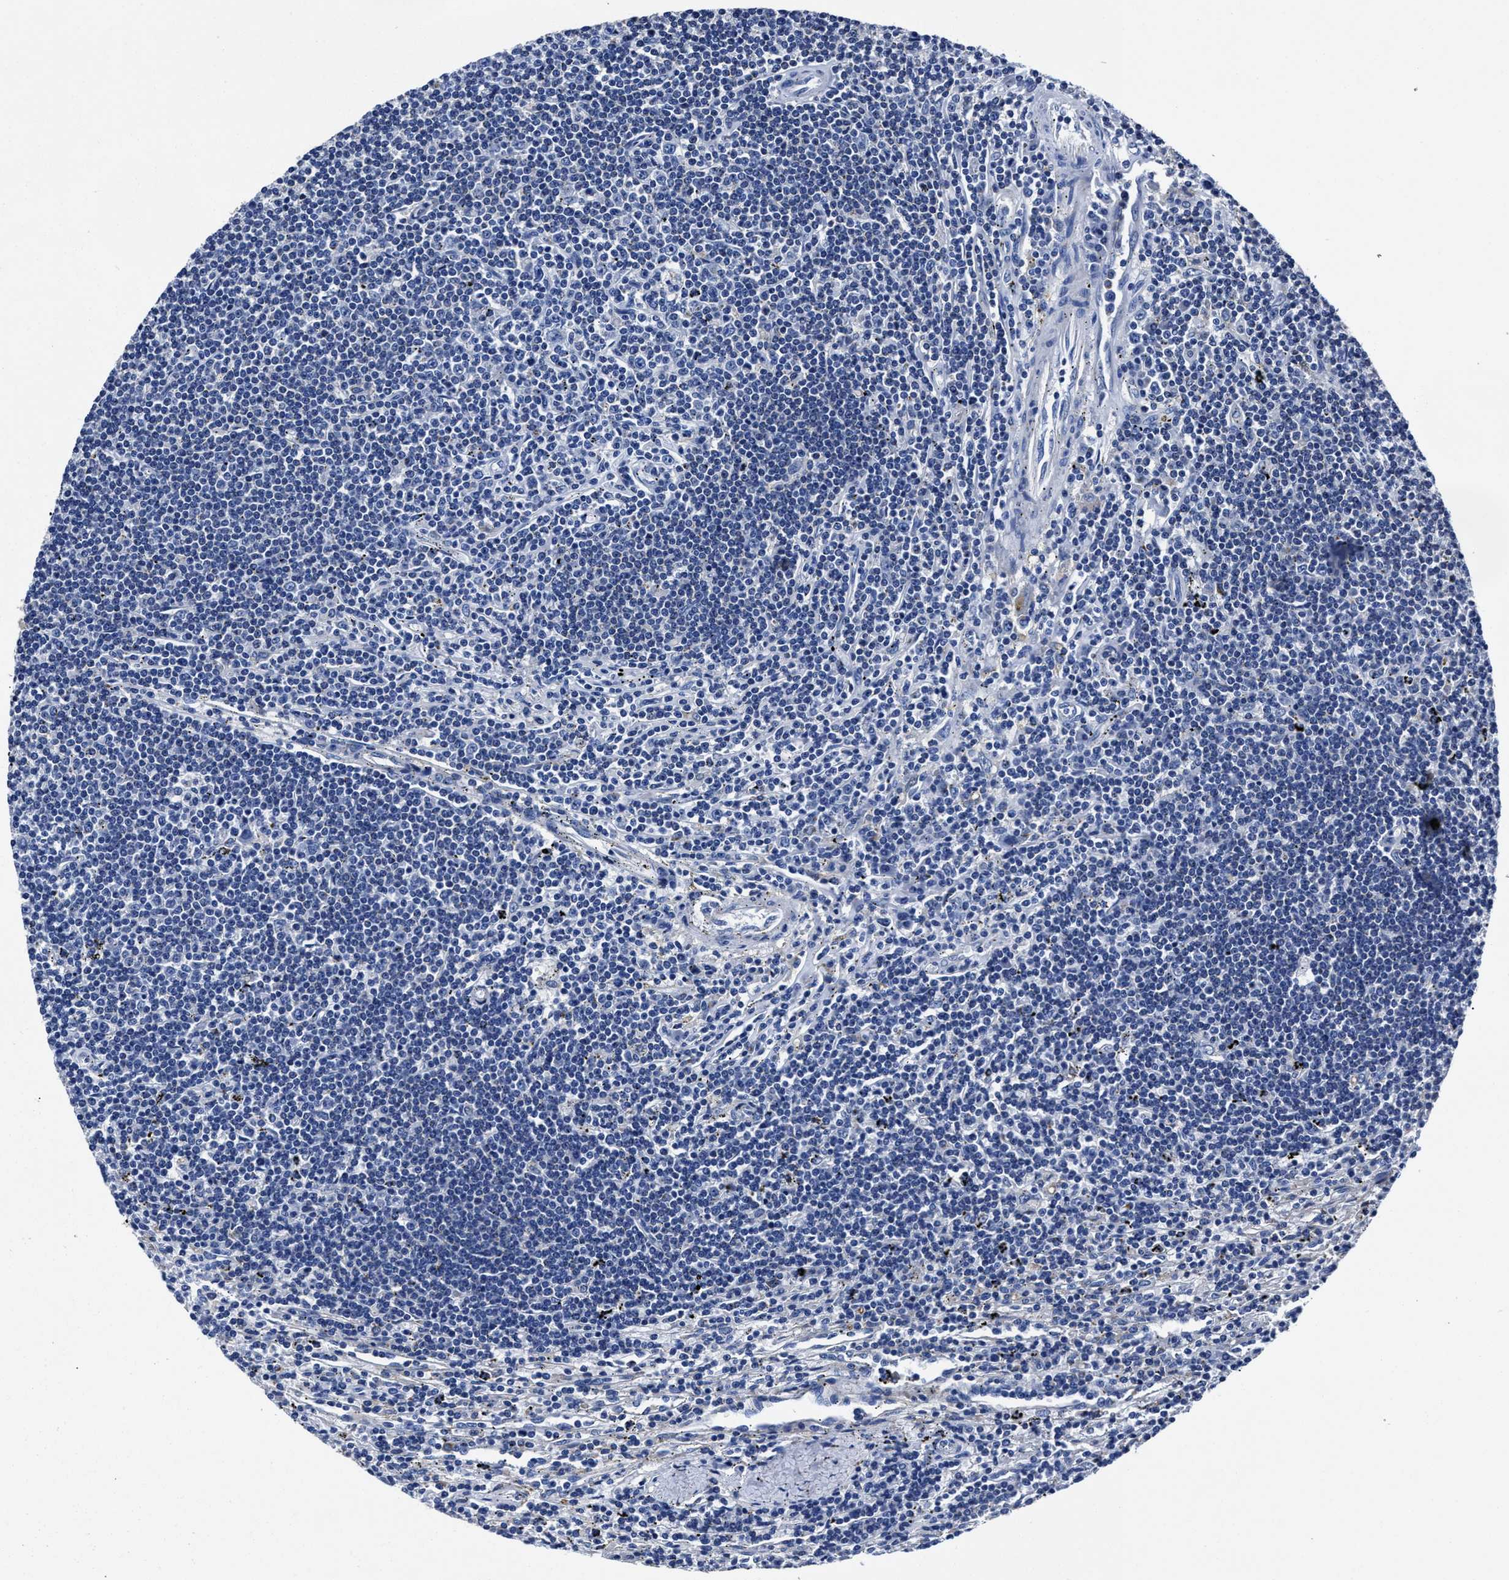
{"staining": {"intensity": "negative", "quantity": "none", "location": "none"}, "tissue": "lymphoma", "cell_type": "Tumor cells", "image_type": "cancer", "snomed": [{"axis": "morphology", "description": "Malignant lymphoma, non-Hodgkin's type, Low grade"}, {"axis": "topography", "description": "Spleen"}], "caption": "IHC of malignant lymphoma, non-Hodgkin's type (low-grade) displays no expression in tumor cells.", "gene": "LAMTOR4", "patient": {"sex": "male", "age": 76}}